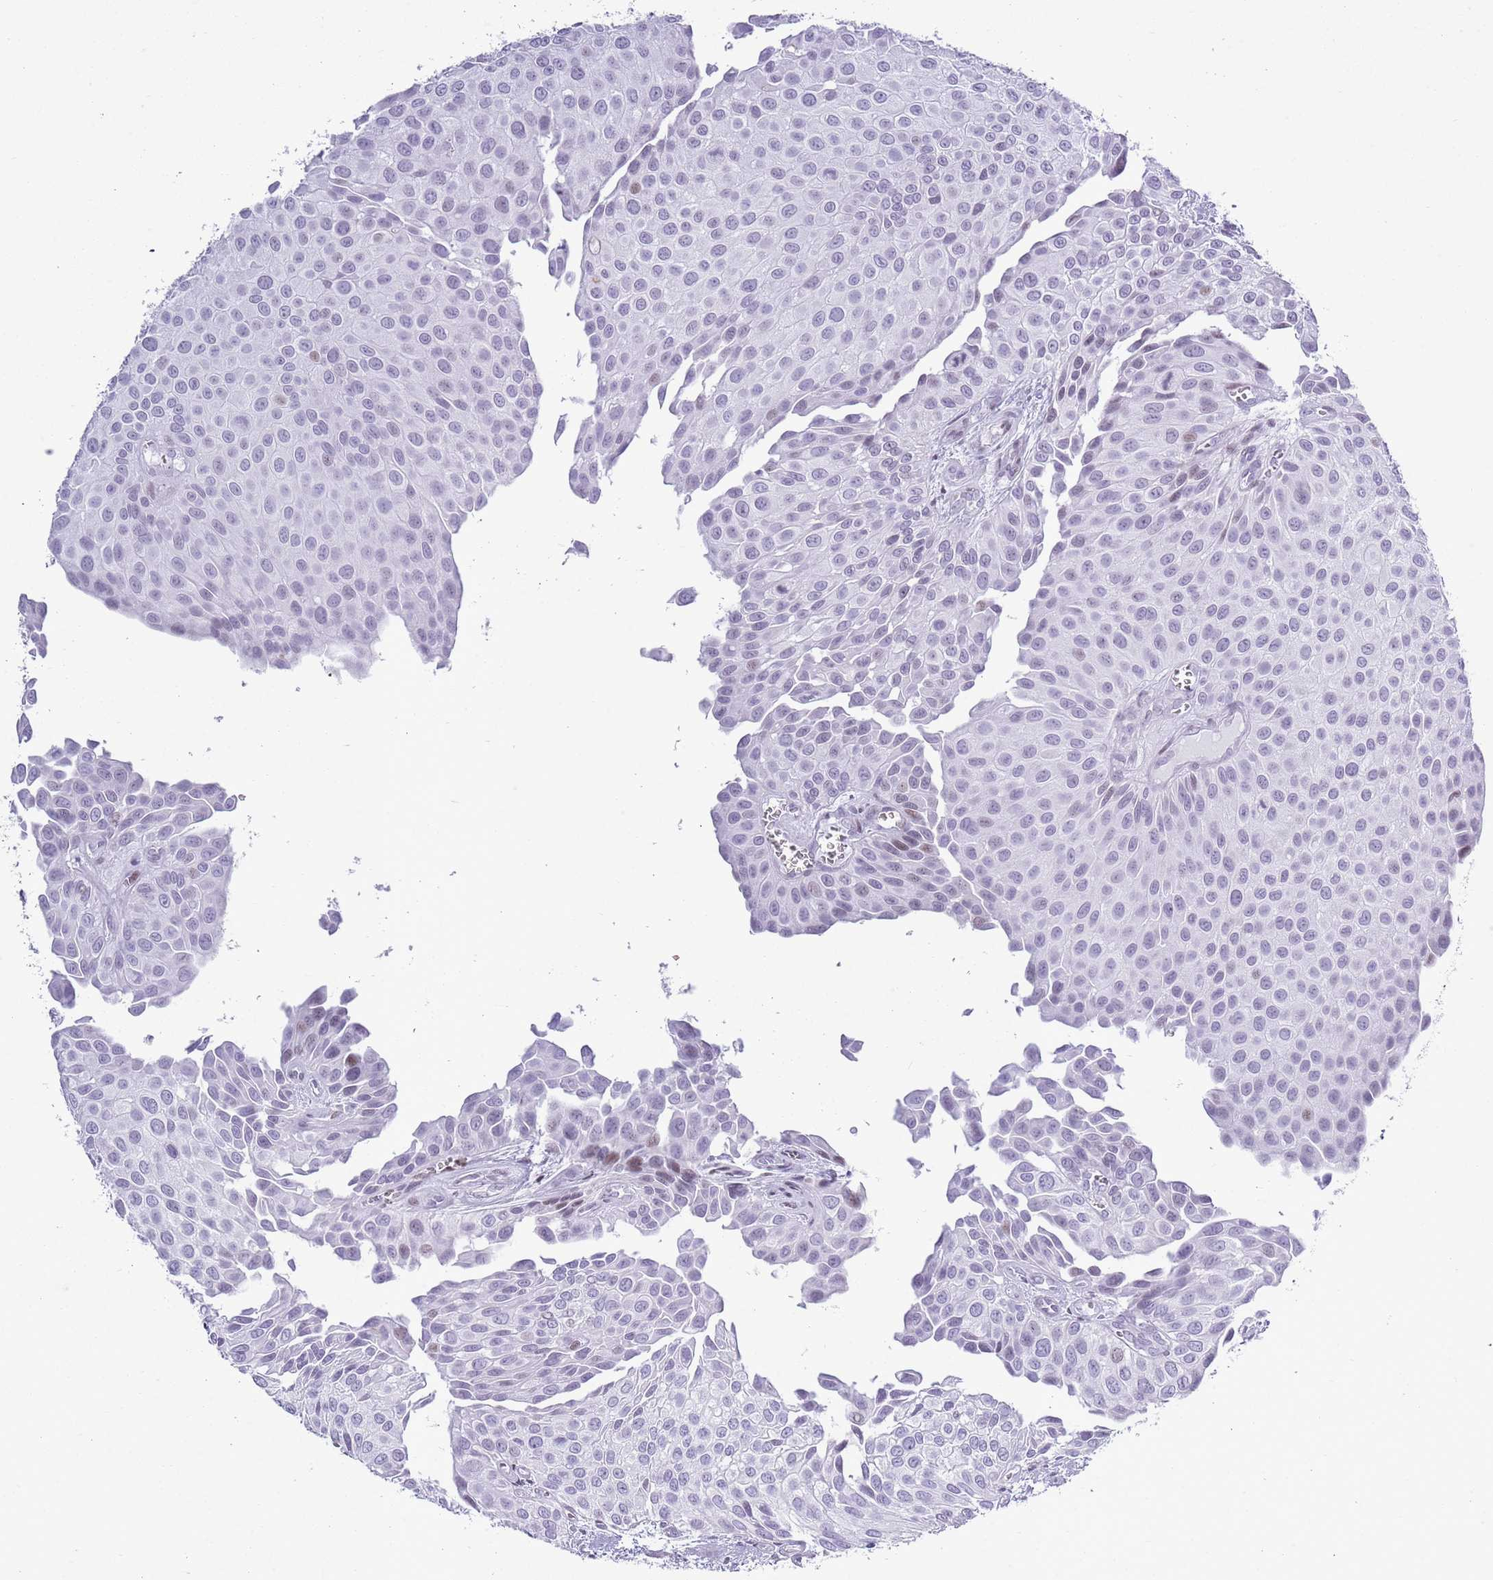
{"staining": {"intensity": "negative", "quantity": "none", "location": "none"}, "tissue": "urothelial cancer", "cell_type": "Tumor cells", "image_type": "cancer", "snomed": [{"axis": "morphology", "description": "Urothelial carcinoma, Low grade"}, {"axis": "topography", "description": "Urinary bladder"}], "caption": "Tumor cells show no significant protein staining in urothelial cancer.", "gene": "ASIP", "patient": {"sex": "male", "age": 88}}